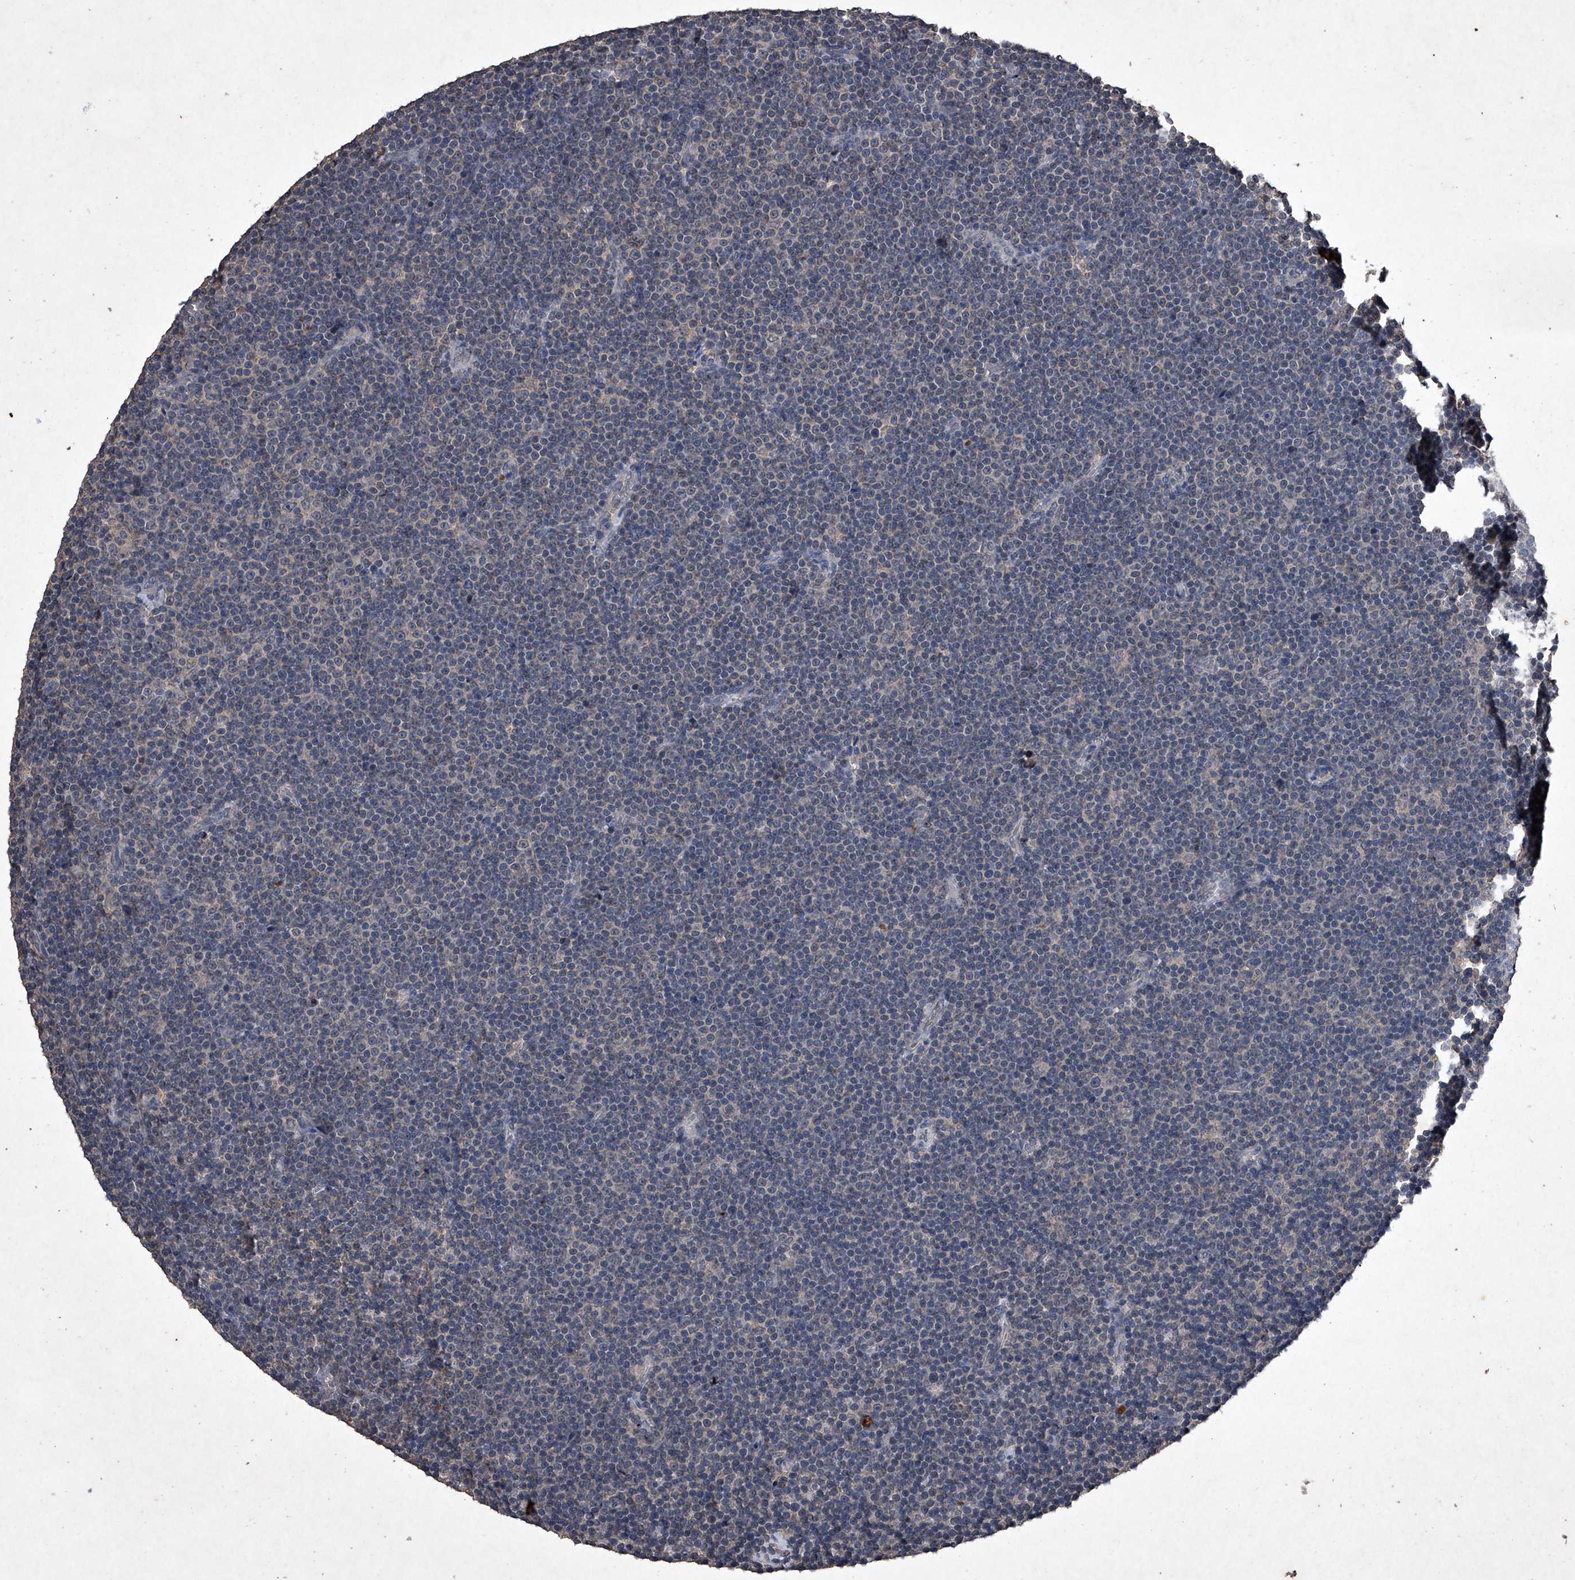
{"staining": {"intensity": "negative", "quantity": "none", "location": "none"}, "tissue": "lymphoma", "cell_type": "Tumor cells", "image_type": "cancer", "snomed": [{"axis": "morphology", "description": "Malignant lymphoma, non-Hodgkin's type, Low grade"}, {"axis": "topography", "description": "Lymph node"}], "caption": "Protein analysis of lymphoma exhibits no significant expression in tumor cells.", "gene": "MAPKAP1", "patient": {"sex": "female", "age": 67}}